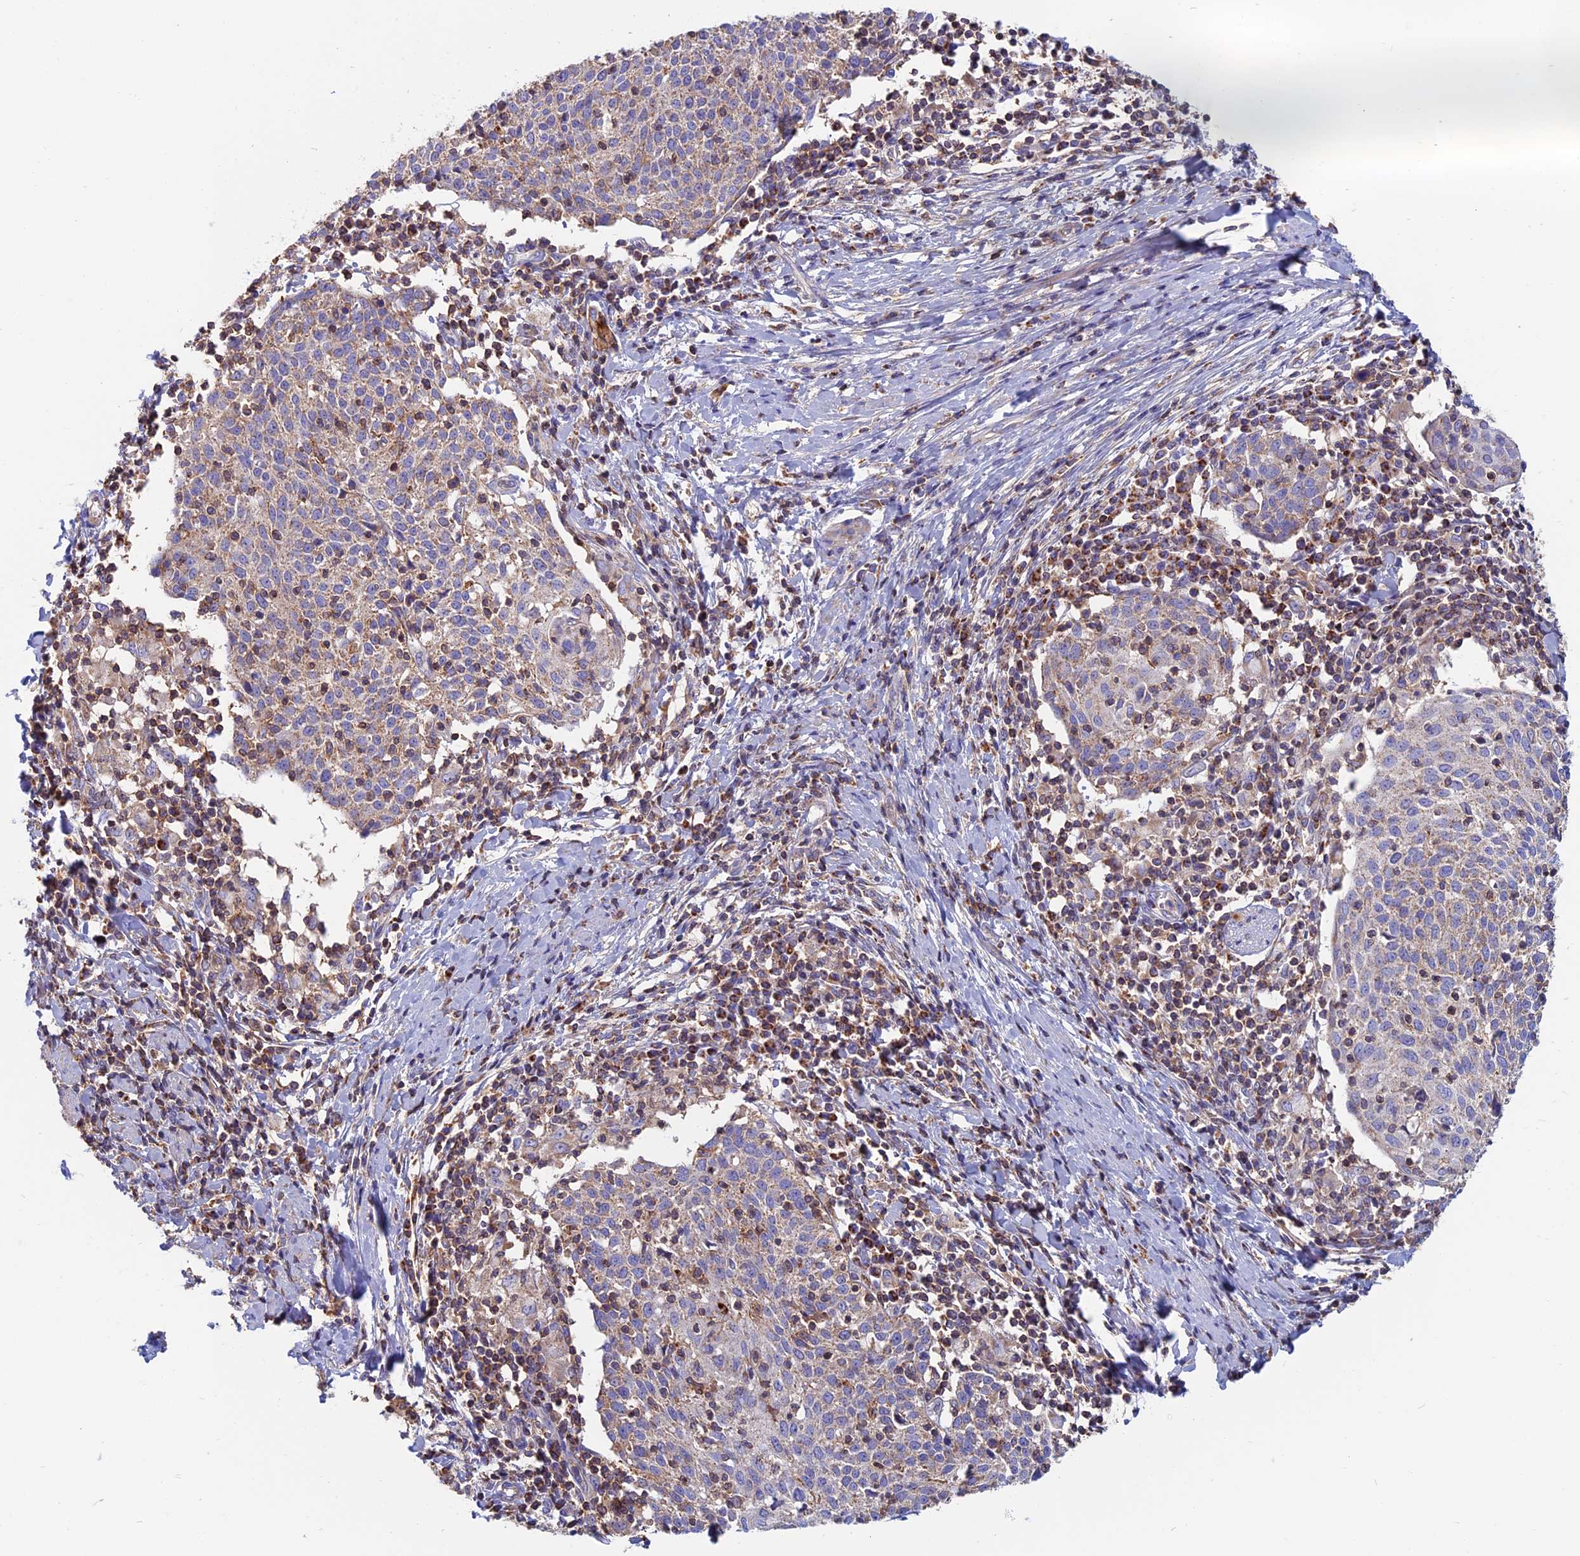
{"staining": {"intensity": "weak", "quantity": "25%-75%", "location": "cytoplasmic/membranous"}, "tissue": "cervical cancer", "cell_type": "Tumor cells", "image_type": "cancer", "snomed": [{"axis": "morphology", "description": "Squamous cell carcinoma, NOS"}, {"axis": "topography", "description": "Cervix"}], "caption": "High-power microscopy captured an immunohistochemistry (IHC) photomicrograph of cervical squamous cell carcinoma, revealing weak cytoplasmic/membranous staining in about 25%-75% of tumor cells.", "gene": "HSD17B8", "patient": {"sex": "female", "age": 52}}